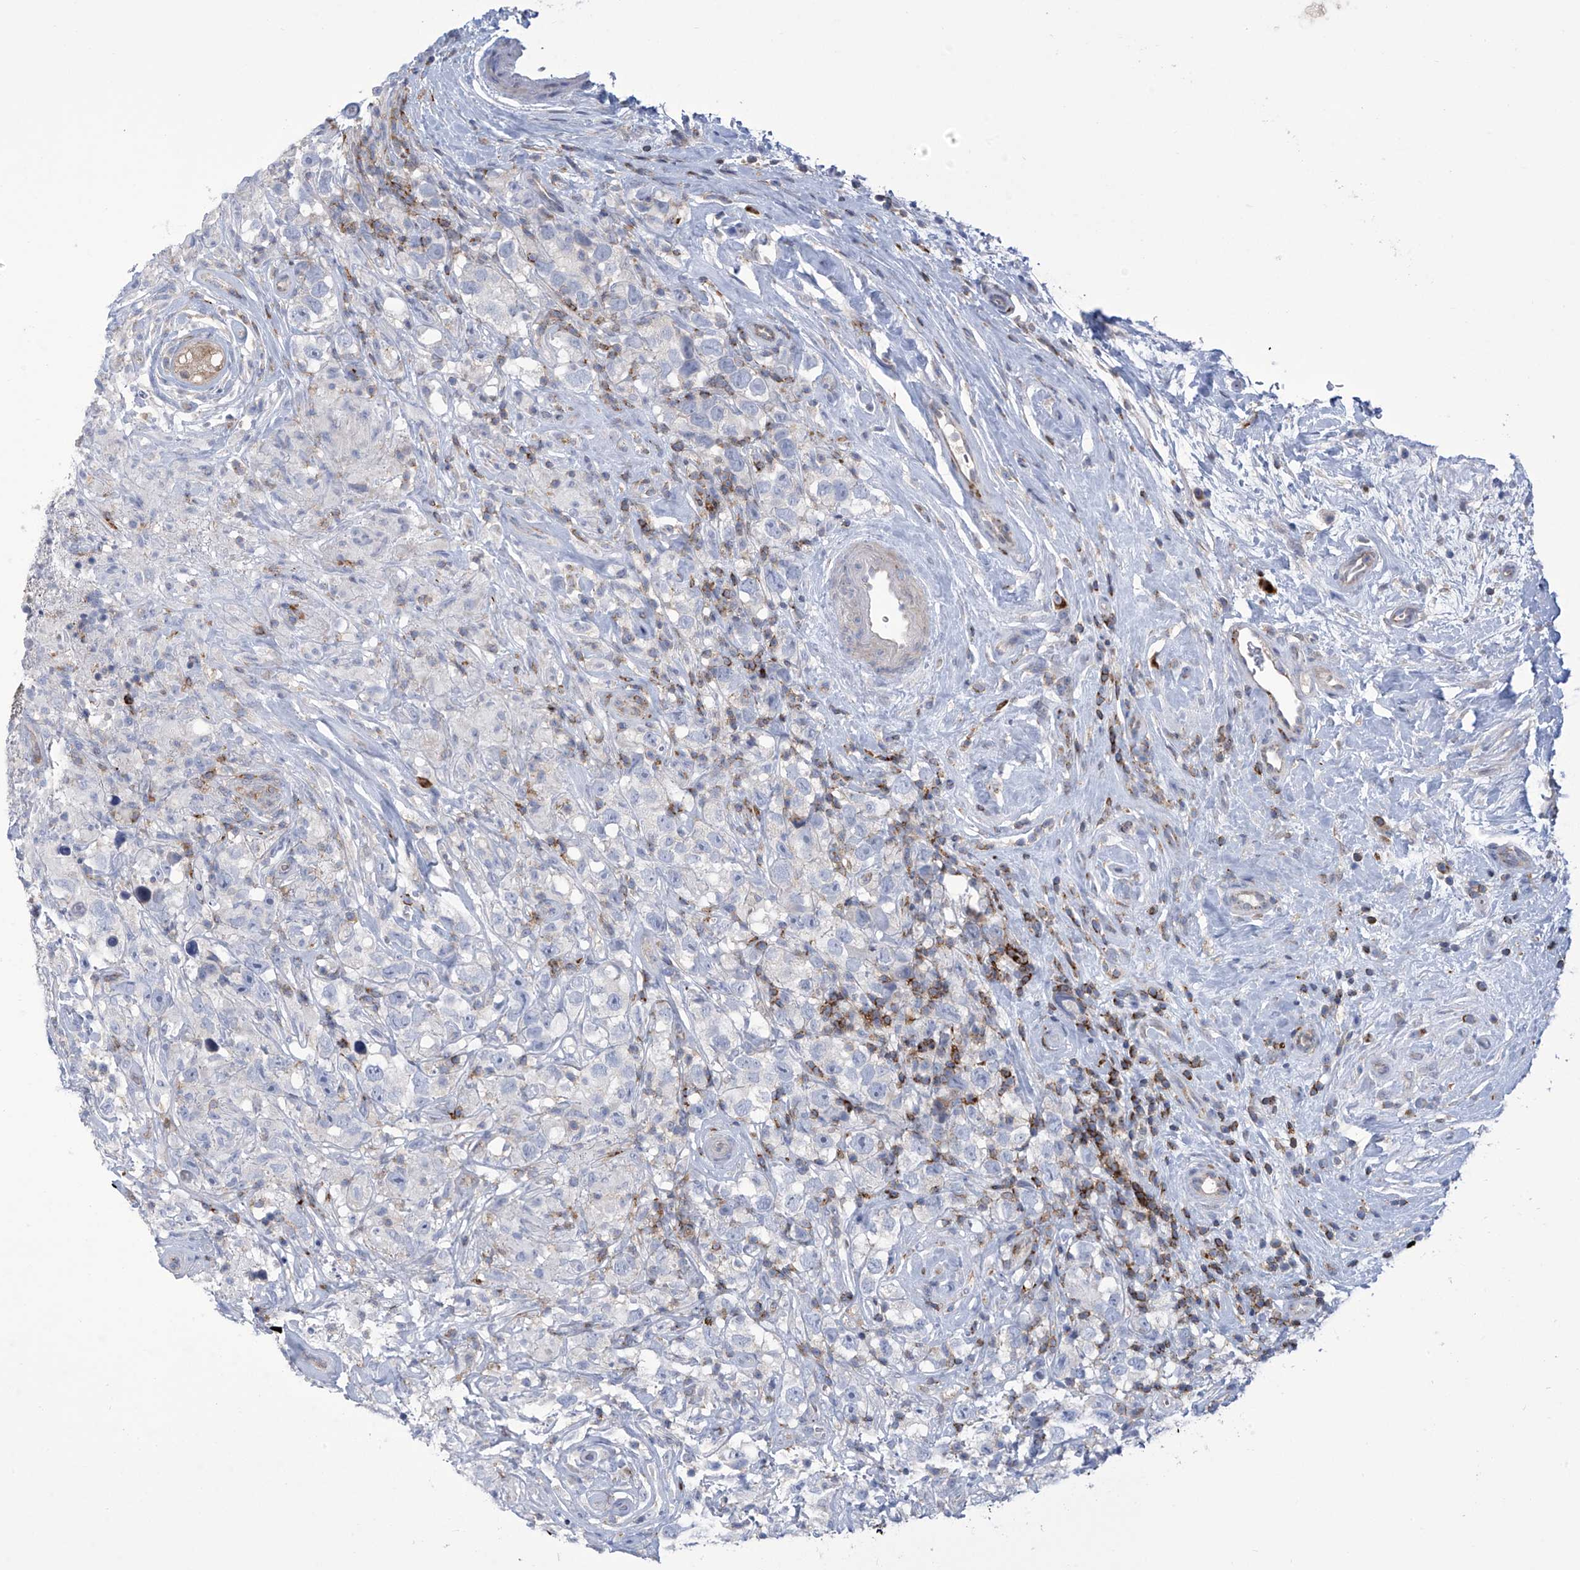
{"staining": {"intensity": "negative", "quantity": "none", "location": "none"}, "tissue": "testis cancer", "cell_type": "Tumor cells", "image_type": "cancer", "snomed": [{"axis": "morphology", "description": "Seminoma, NOS"}, {"axis": "topography", "description": "Testis"}], "caption": "Tumor cells are negative for protein expression in human testis cancer.", "gene": "IBA57", "patient": {"sex": "male", "age": 49}}